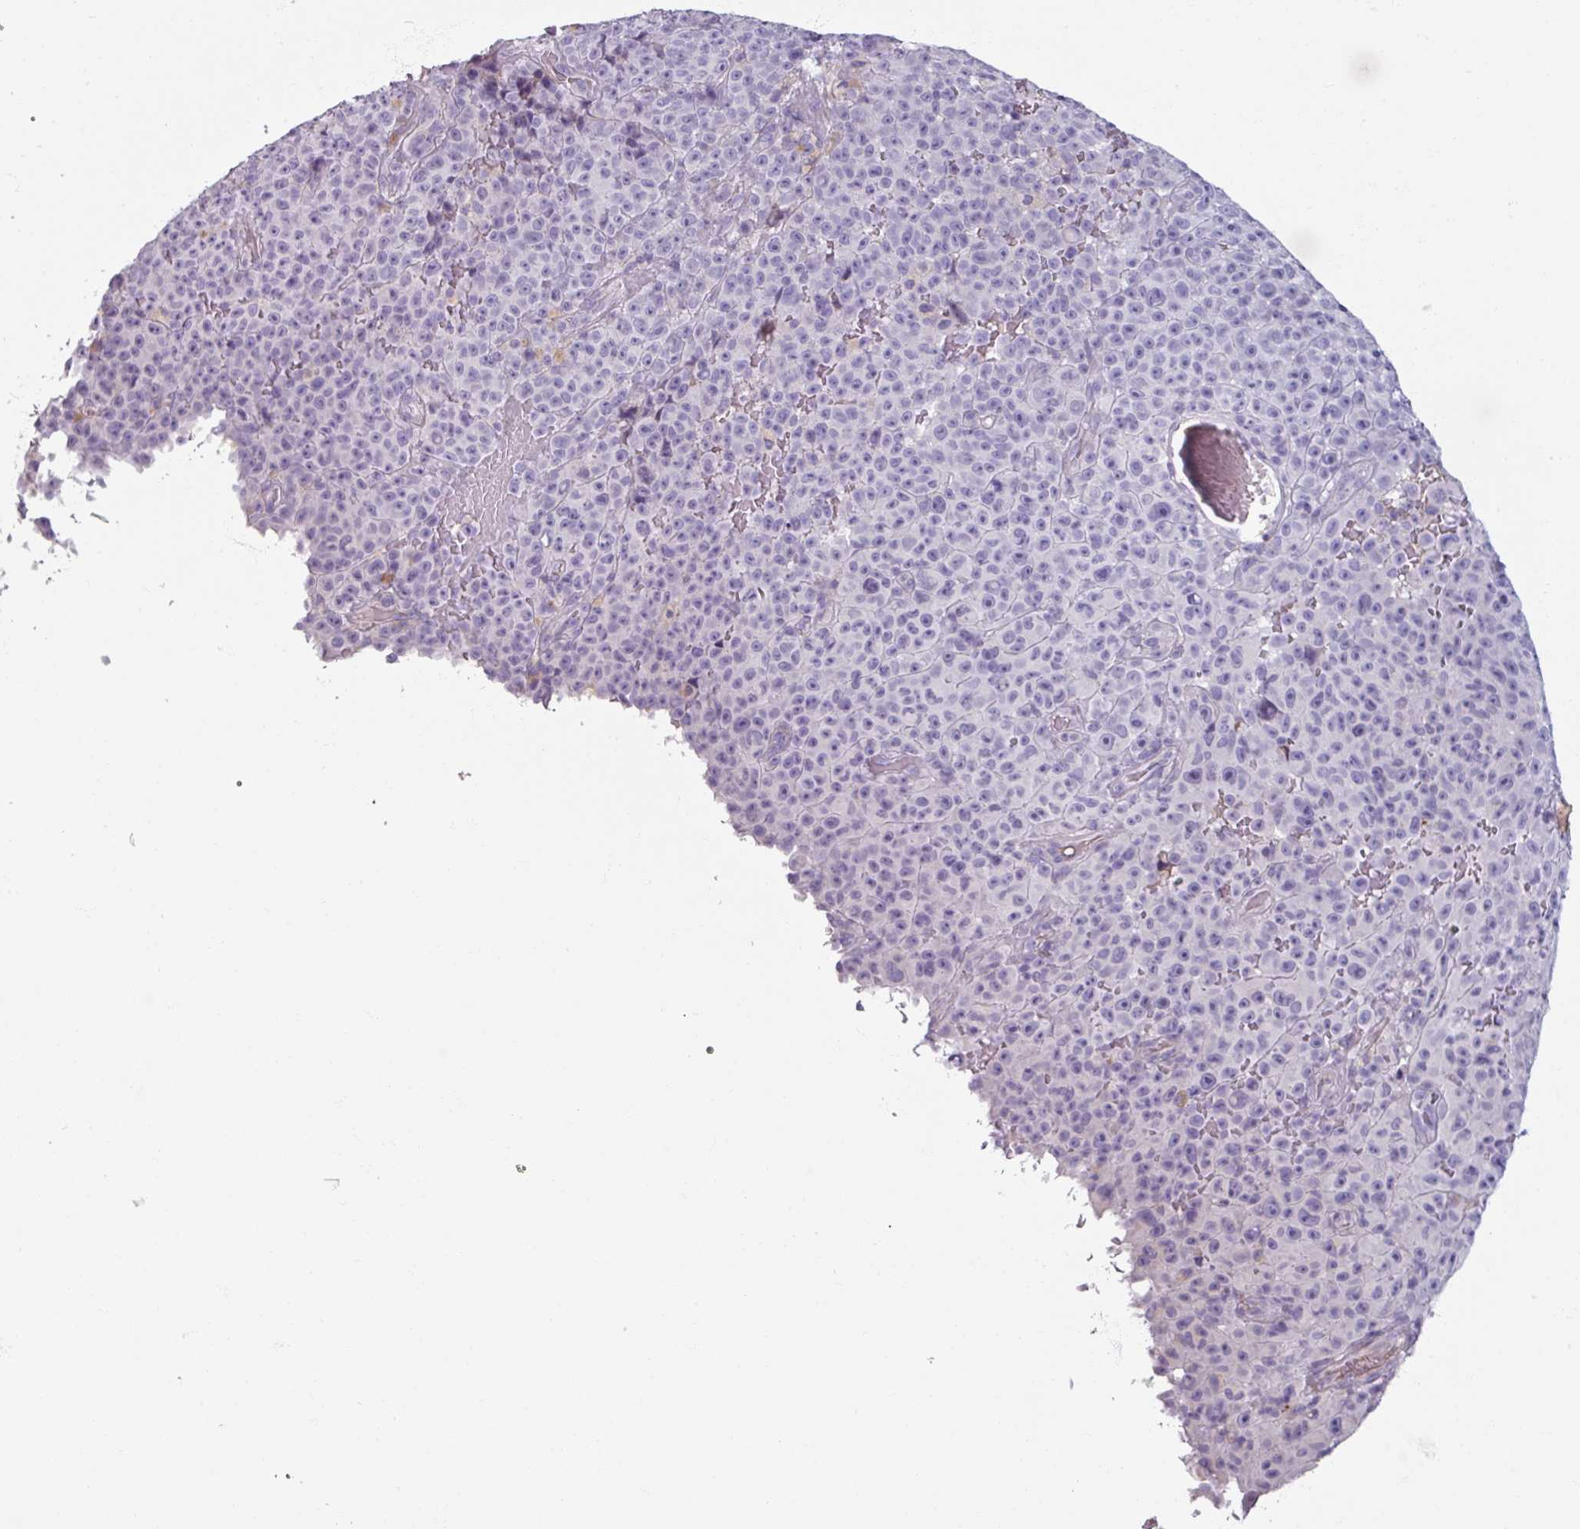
{"staining": {"intensity": "negative", "quantity": "none", "location": "none"}, "tissue": "melanoma", "cell_type": "Tumor cells", "image_type": "cancer", "snomed": [{"axis": "morphology", "description": "Malignant melanoma, NOS"}, {"axis": "topography", "description": "Skin"}], "caption": "Tumor cells show no significant staining in malignant melanoma.", "gene": "SPESP1", "patient": {"sex": "female", "age": 82}}